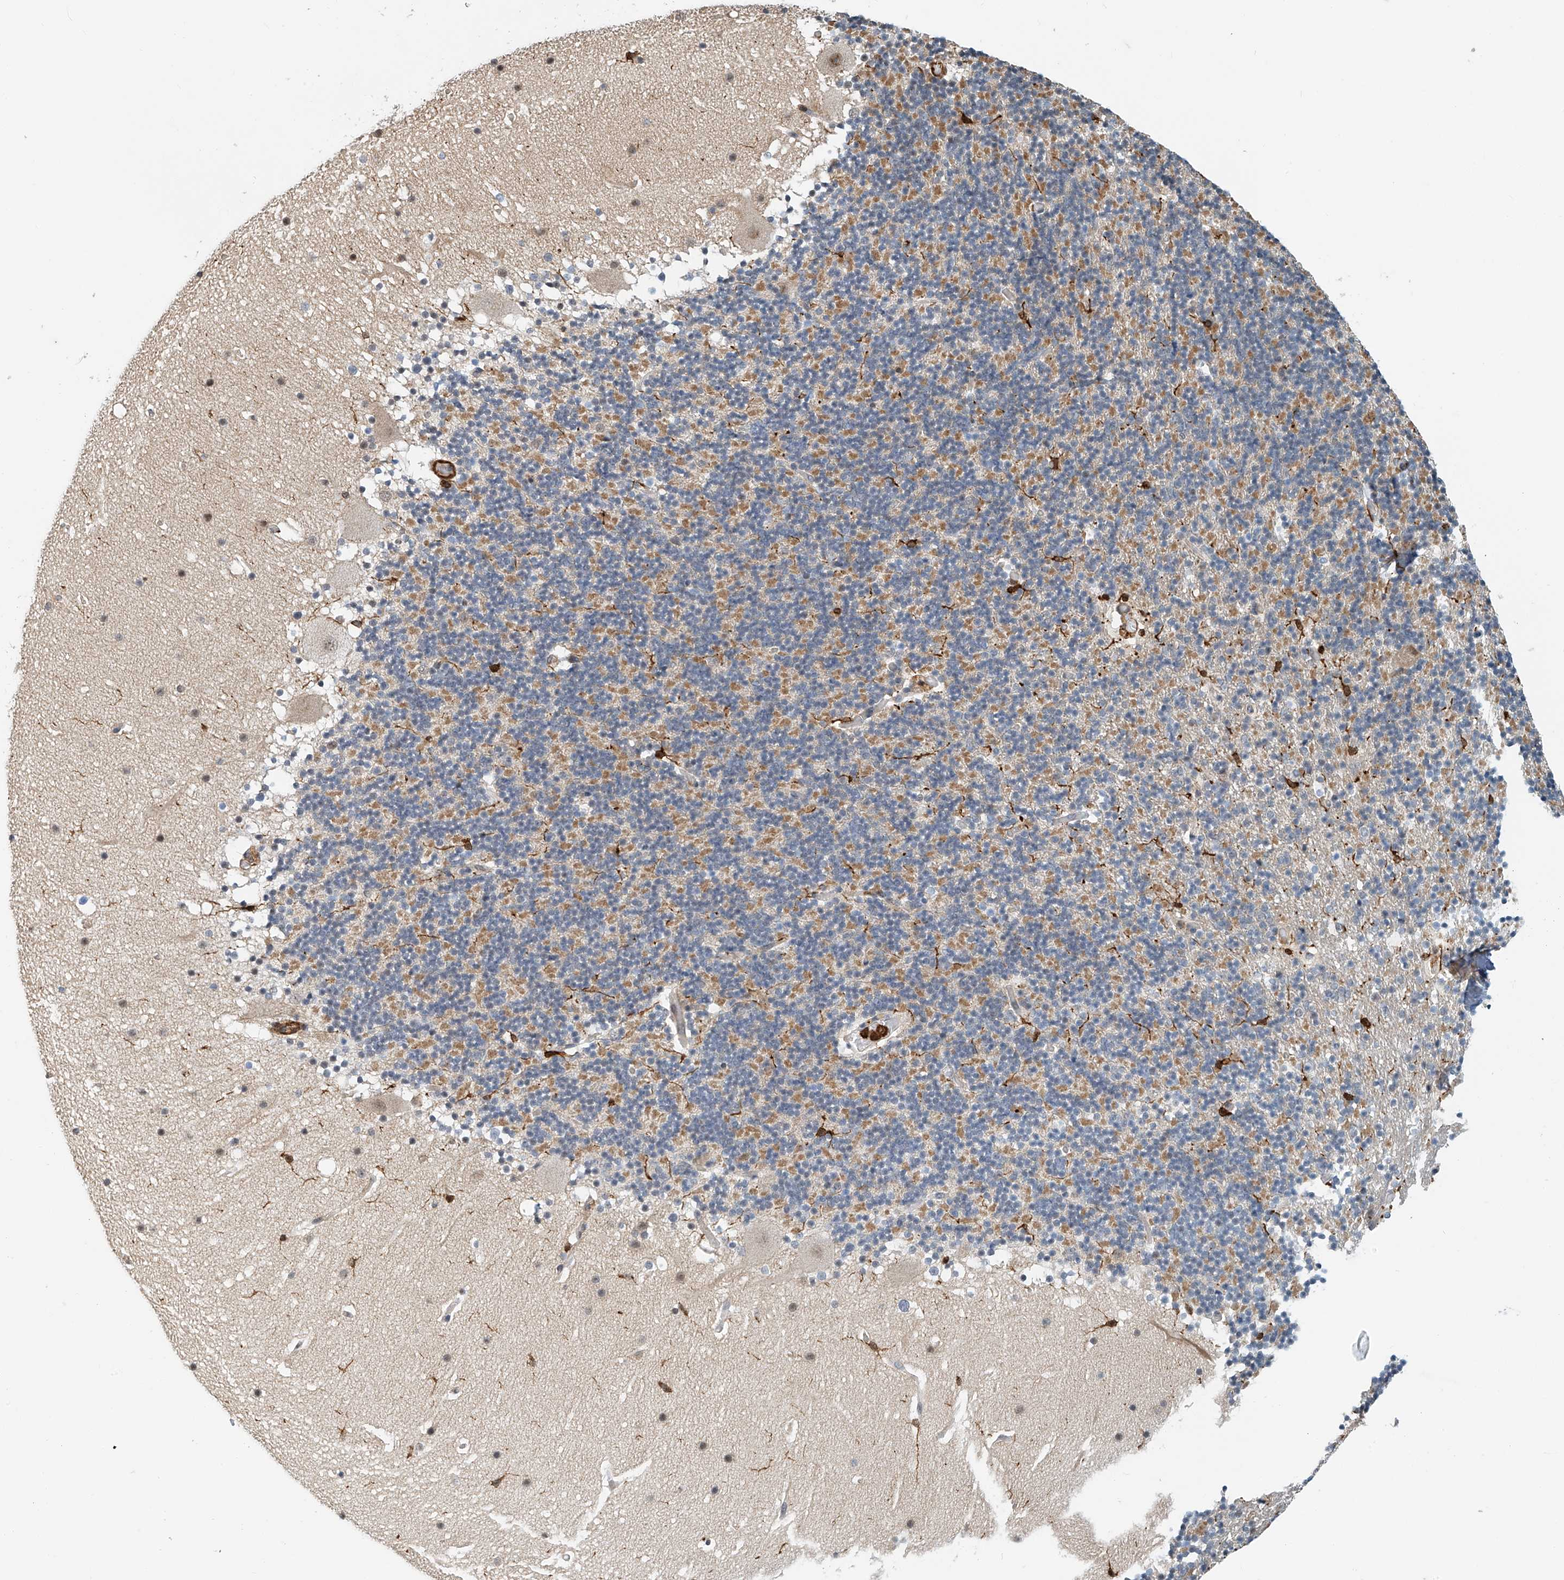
{"staining": {"intensity": "moderate", "quantity": "25%-75%", "location": "cytoplasmic/membranous"}, "tissue": "cerebellum", "cell_type": "Cells in granular layer", "image_type": "normal", "snomed": [{"axis": "morphology", "description": "Normal tissue, NOS"}, {"axis": "topography", "description": "Cerebellum"}], "caption": "Immunohistochemical staining of benign cerebellum demonstrates medium levels of moderate cytoplasmic/membranous staining in about 25%-75% of cells in granular layer. (DAB IHC, brown staining for protein, blue staining for nuclei).", "gene": "MICAL1", "patient": {"sex": "male", "age": 57}}